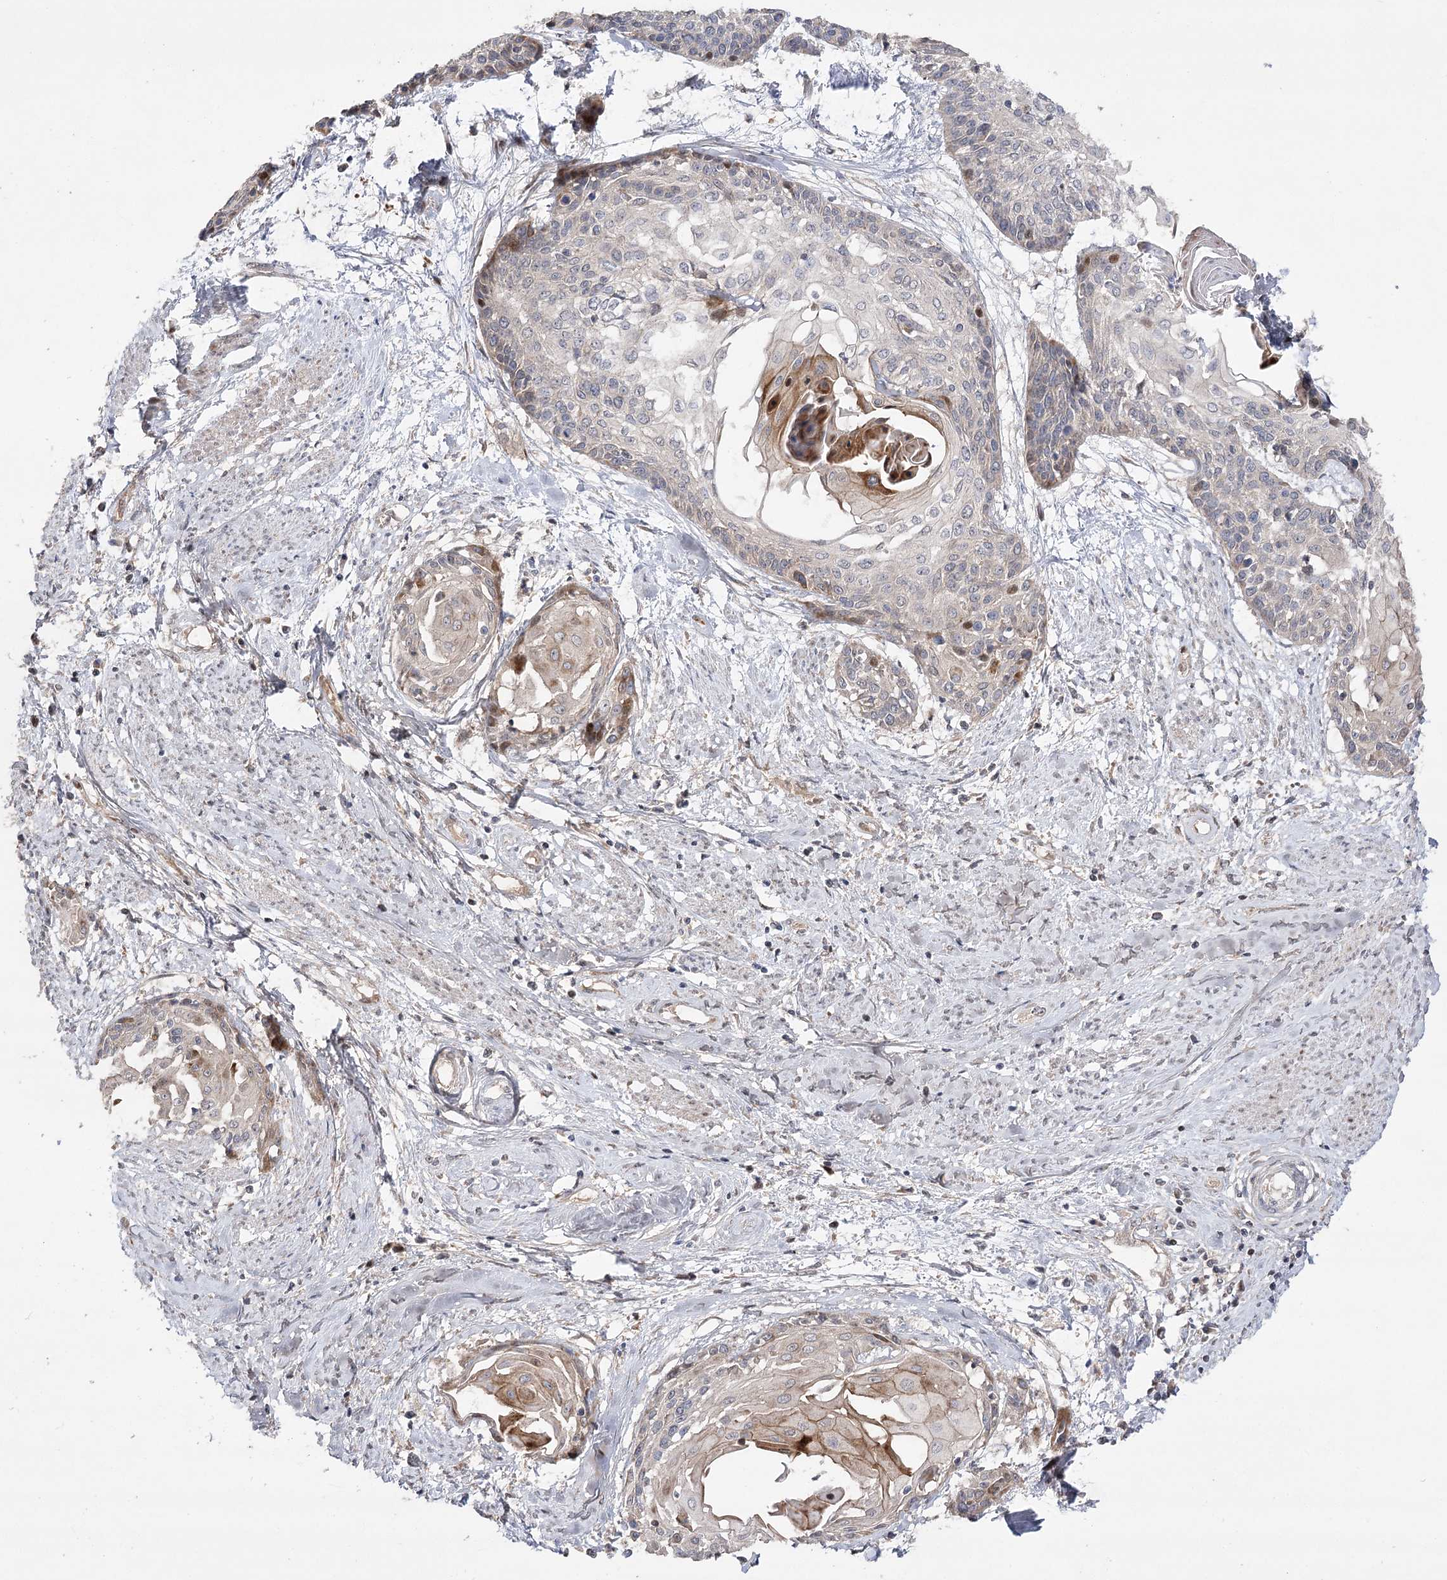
{"staining": {"intensity": "weak", "quantity": "25%-75%", "location": "cytoplasmic/membranous"}, "tissue": "cervical cancer", "cell_type": "Tumor cells", "image_type": "cancer", "snomed": [{"axis": "morphology", "description": "Squamous cell carcinoma, NOS"}, {"axis": "topography", "description": "Cervix"}], "caption": "Human cervical cancer stained with a brown dye reveals weak cytoplasmic/membranous positive expression in about 25%-75% of tumor cells.", "gene": "OBSL1", "patient": {"sex": "female", "age": 57}}